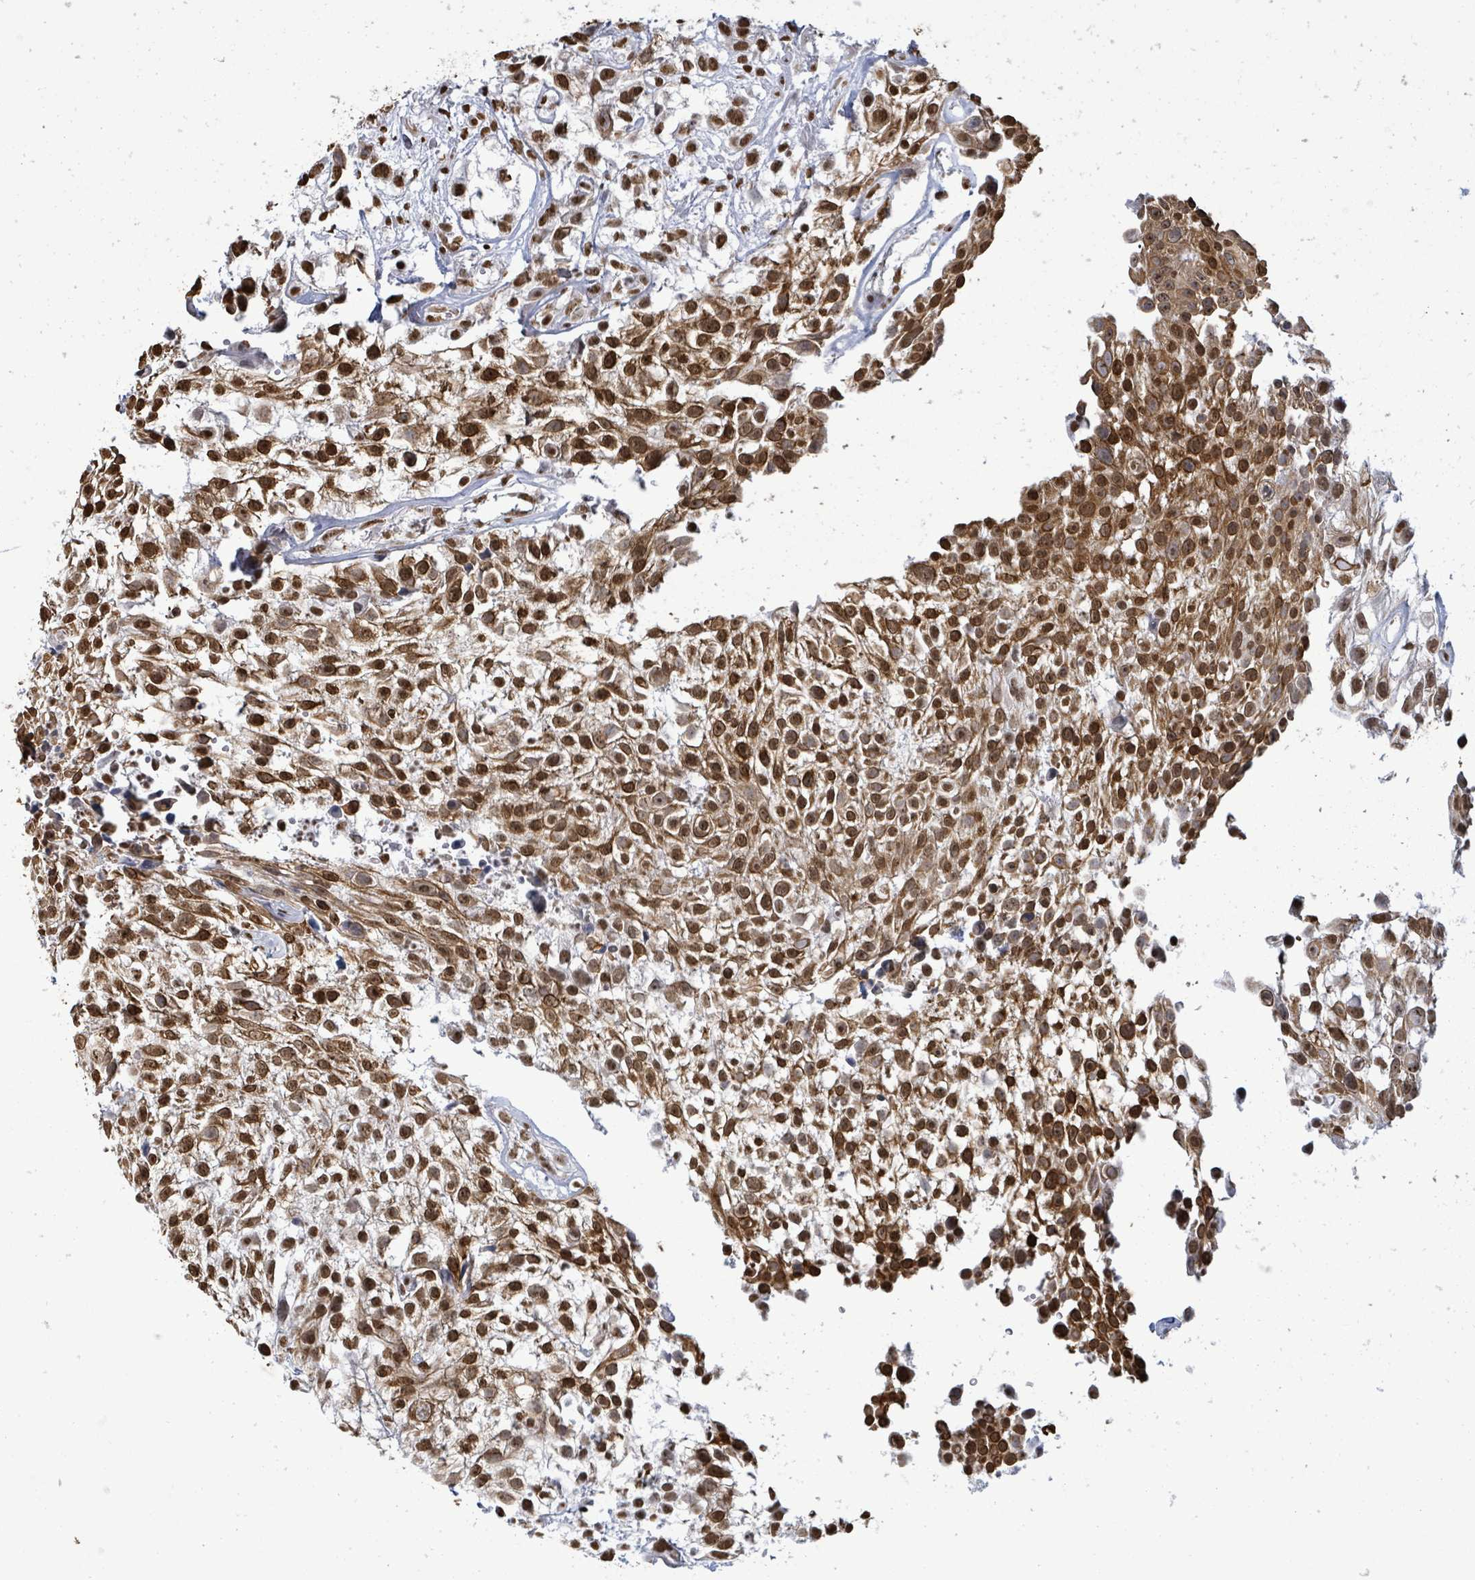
{"staining": {"intensity": "moderate", "quantity": ">75%", "location": "cytoplasmic/membranous,nuclear"}, "tissue": "urothelial cancer", "cell_type": "Tumor cells", "image_type": "cancer", "snomed": [{"axis": "morphology", "description": "Urothelial carcinoma, High grade"}, {"axis": "topography", "description": "Urinary bladder"}], "caption": "Urothelial cancer stained with a brown dye shows moderate cytoplasmic/membranous and nuclear positive expression in about >75% of tumor cells.", "gene": "SAMD14", "patient": {"sex": "male", "age": 56}}